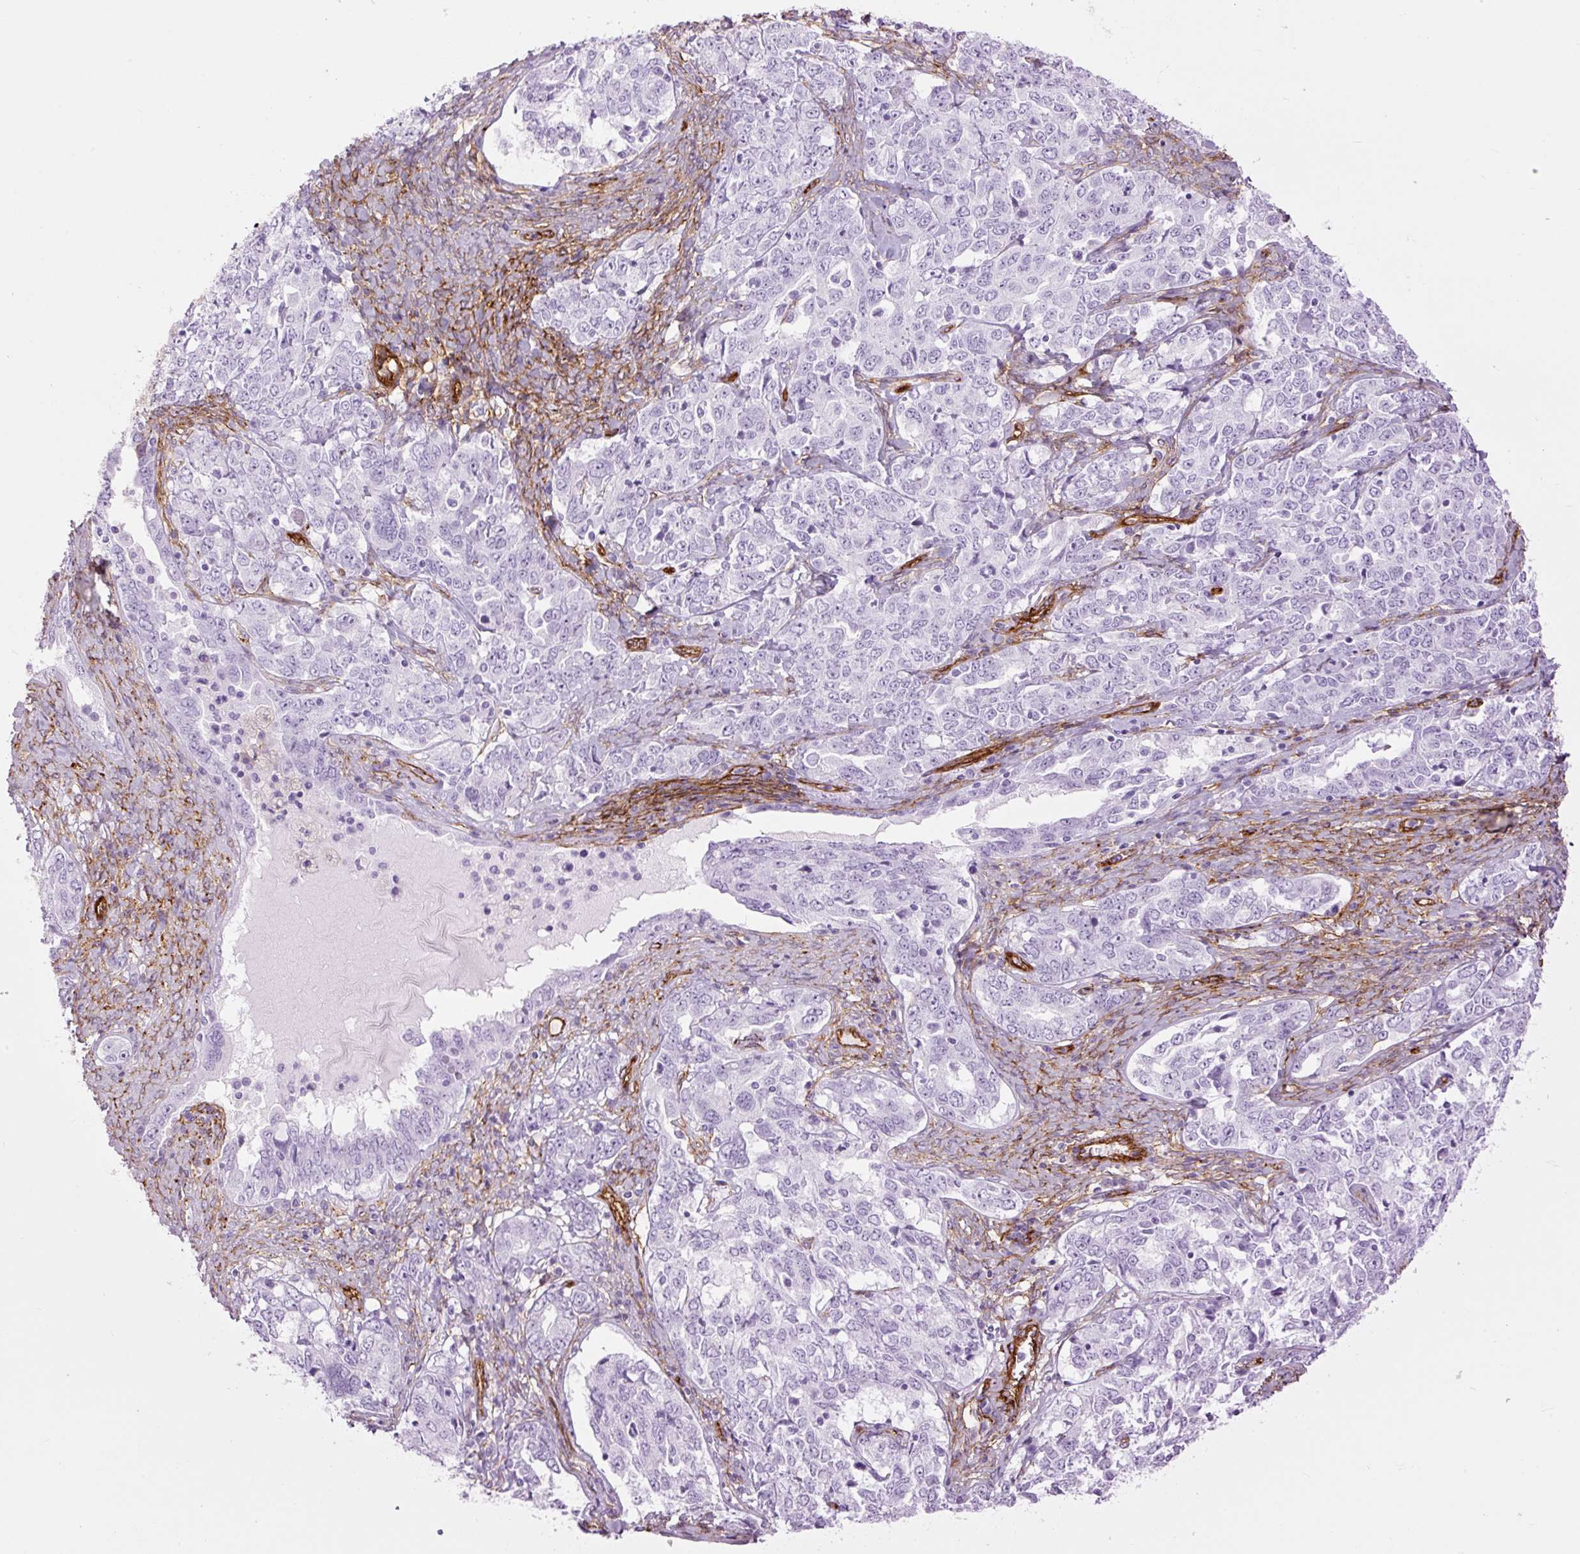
{"staining": {"intensity": "negative", "quantity": "none", "location": "none"}, "tissue": "ovarian cancer", "cell_type": "Tumor cells", "image_type": "cancer", "snomed": [{"axis": "morphology", "description": "Carcinoma, endometroid"}, {"axis": "topography", "description": "Ovary"}], "caption": "Tumor cells show no significant staining in ovarian endometroid carcinoma. (Immunohistochemistry, brightfield microscopy, high magnification).", "gene": "CAV1", "patient": {"sex": "female", "age": 62}}